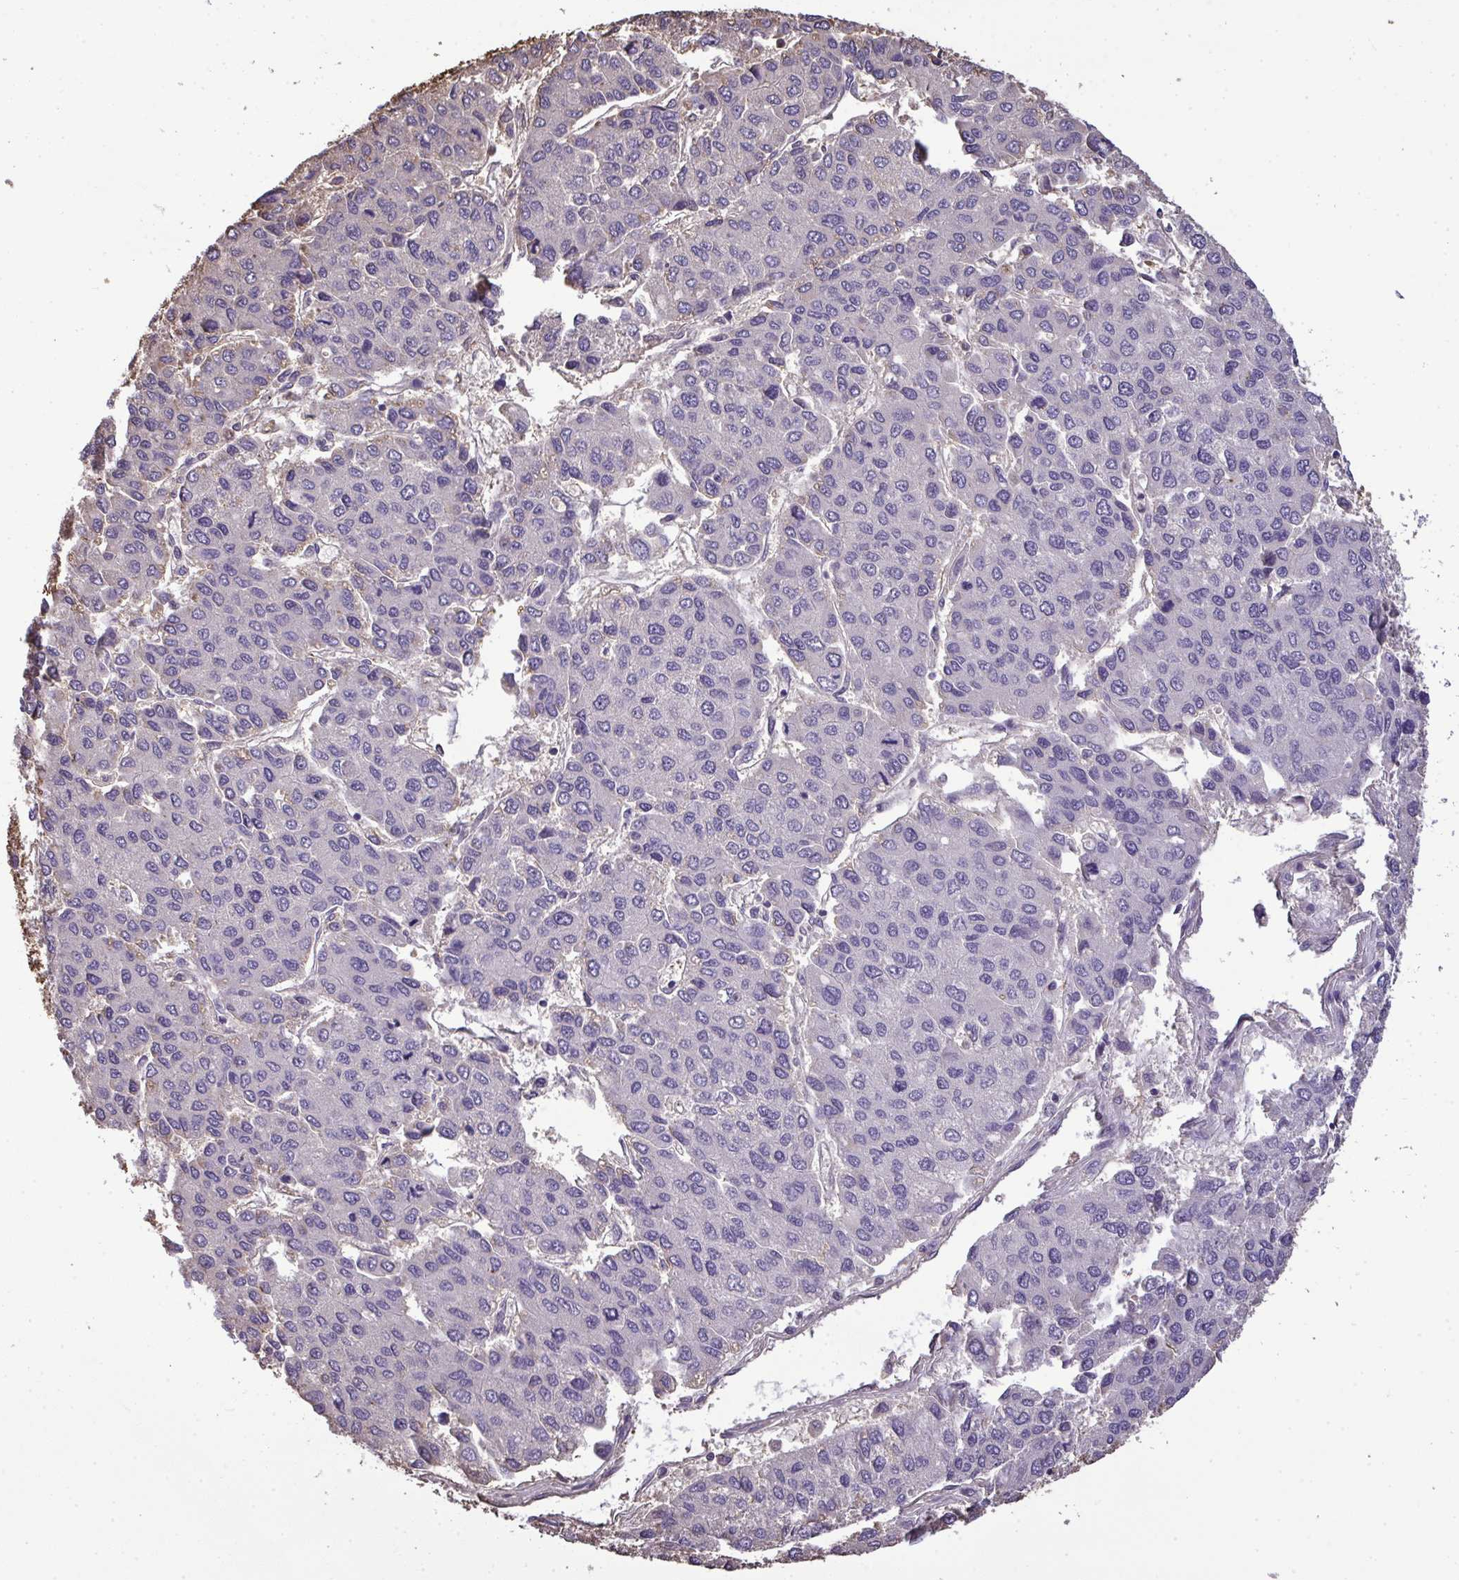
{"staining": {"intensity": "negative", "quantity": "none", "location": "none"}, "tissue": "liver cancer", "cell_type": "Tumor cells", "image_type": "cancer", "snomed": [{"axis": "morphology", "description": "Carcinoma, Hepatocellular, NOS"}, {"axis": "topography", "description": "Liver"}], "caption": "Human hepatocellular carcinoma (liver) stained for a protein using immunohistochemistry shows no staining in tumor cells.", "gene": "ANXA5", "patient": {"sex": "female", "age": 66}}